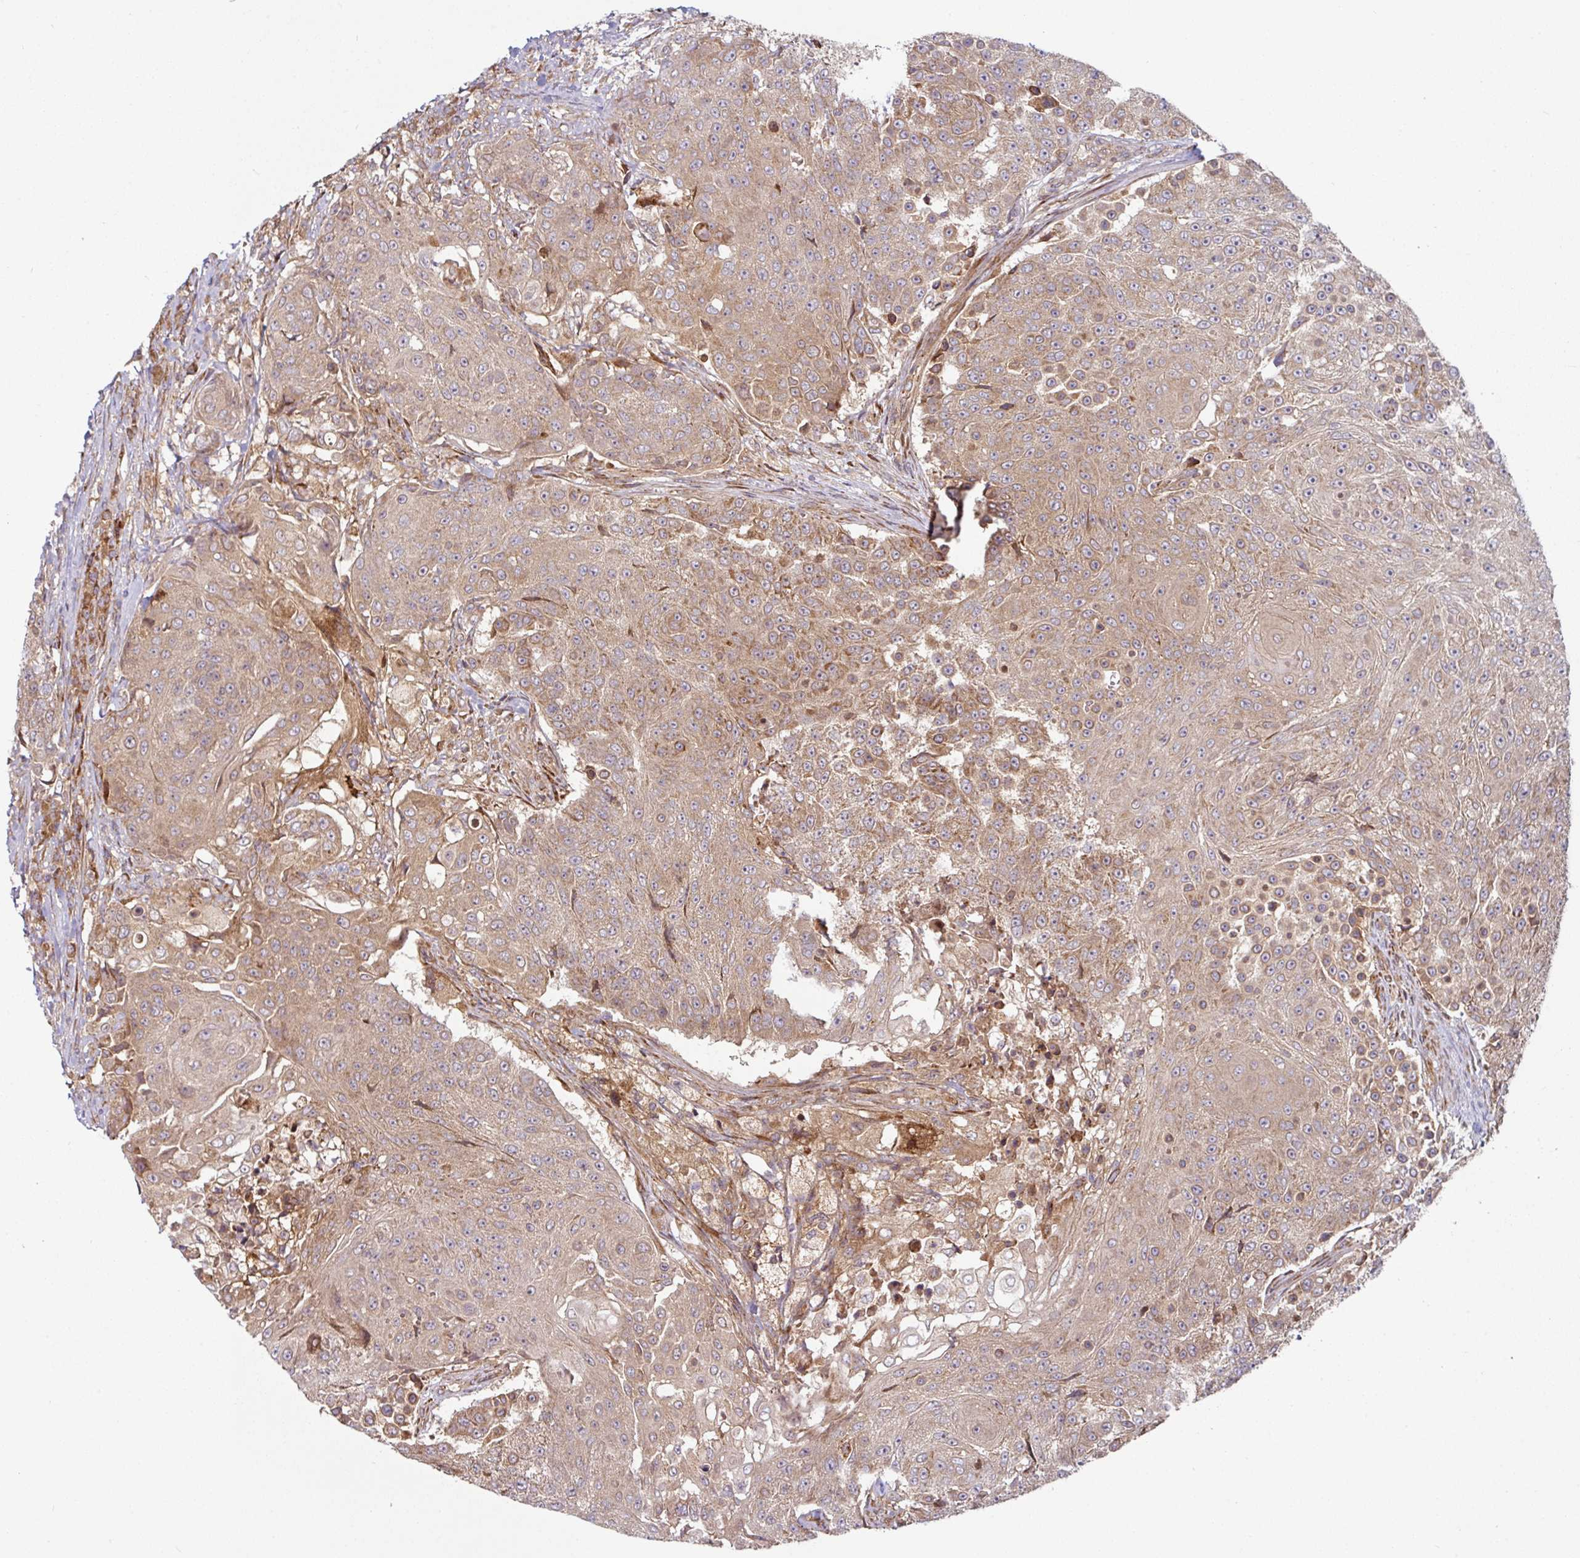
{"staining": {"intensity": "moderate", "quantity": ">75%", "location": "cytoplasmic/membranous"}, "tissue": "urothelial cancer", "cell_type": "Tumor cells", "image_type": "cancer", "snomed": [{"axis": "morphology", "description": "Urothelial carcinoma, High grade"}, {"axis": "topography", "description": "Urinary bladder"}], "caption": "Urothelial carcinoma (high-grade) was stained to show a protein in brown. There is medium levels of moderate cytoplasmic/membranous staining in approximately >75% of tumor cells.", "gene": "RAB5A", "patient": {"sex": "female", "age": 63}}